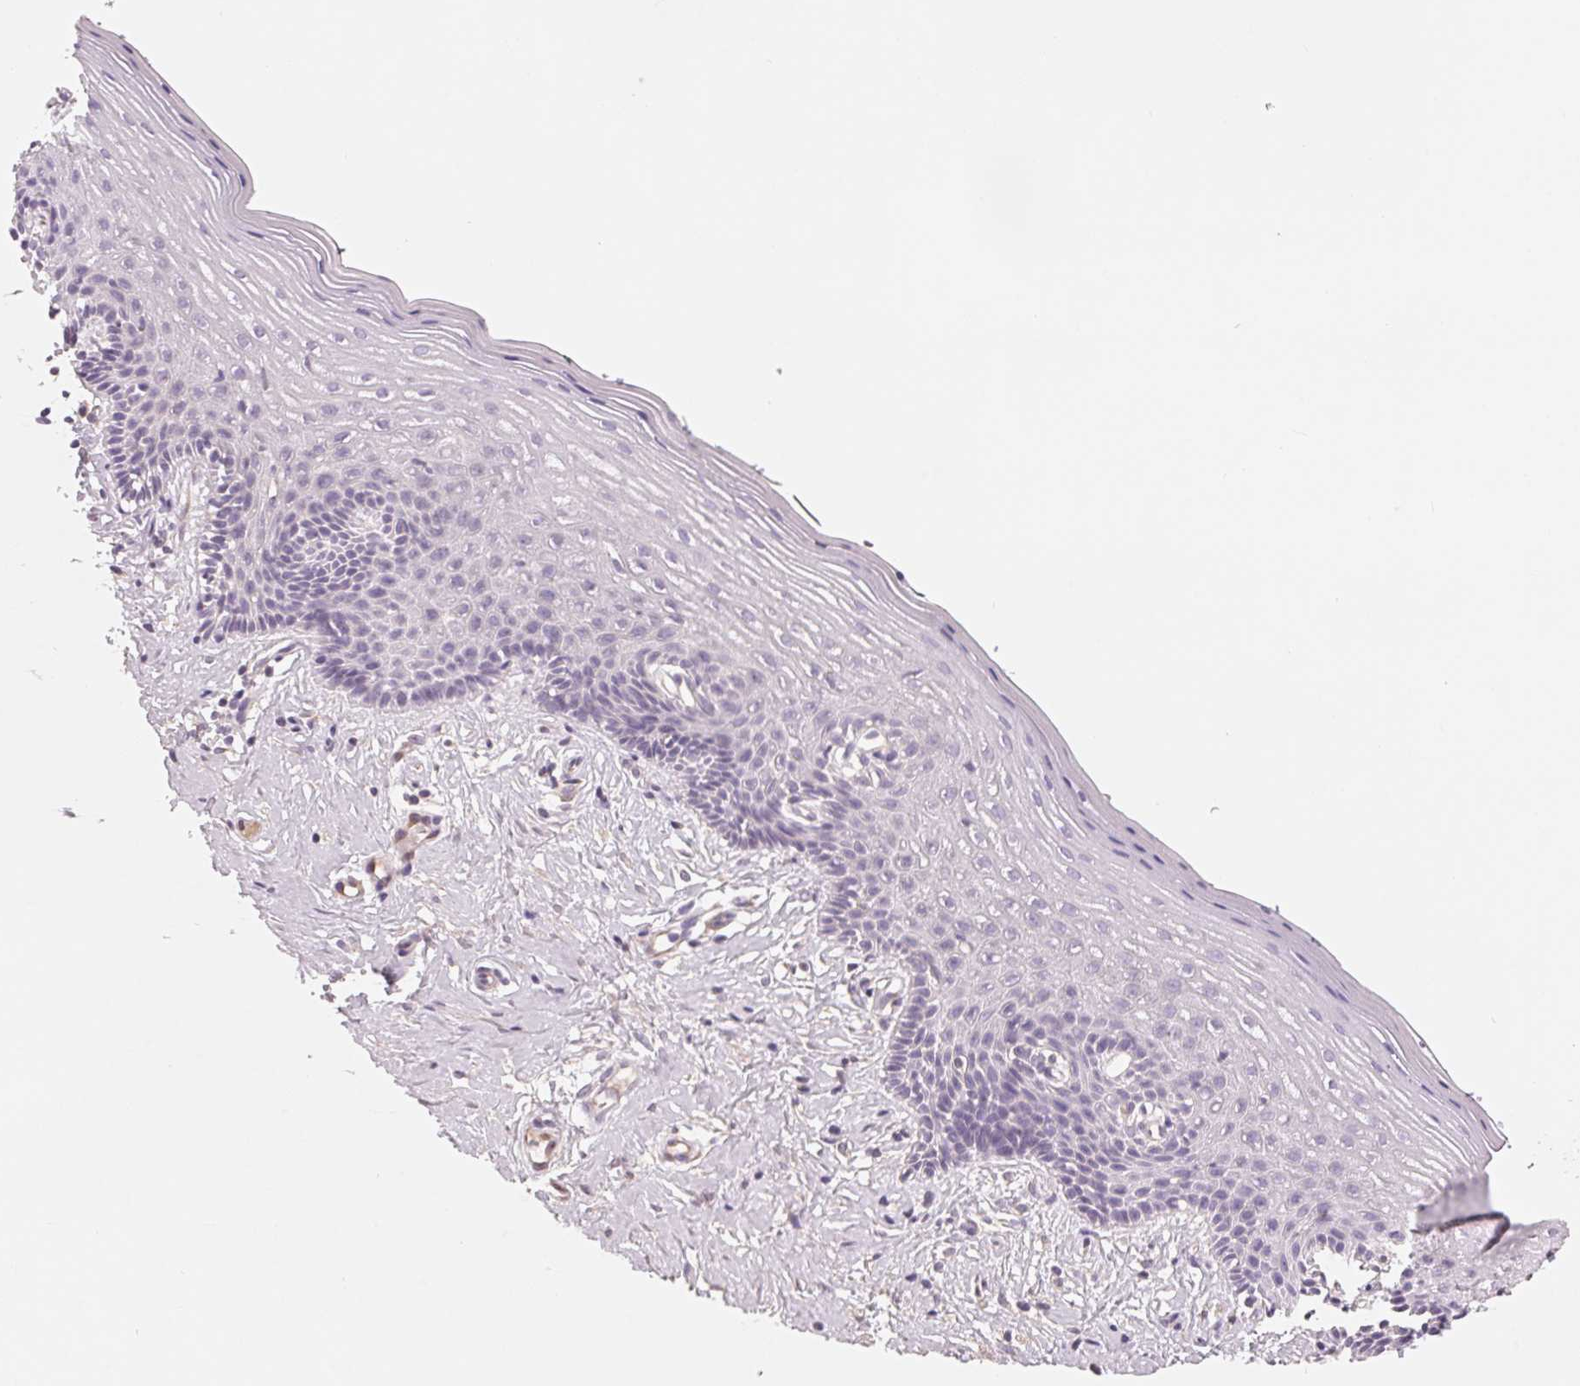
{"staining": {"intensity": "negative", "quantity": "none", "location": "none"}, "tissue": "vagina", "cell_type": "Squamous epithelial cells", "image_type": "normal", "snomed": [{"axis": "morphology", "description": "Normal tissue, NOS"}, {"axis": "topography", "description": "Vagina"}], "caption": "Immunohistochemistry (IHC) image of benign vagina stained for a protein (brown), which shows no staining in squamous epithelial cells.", "gene": "CFHR2", "patient": {"sex": "female", "age": 42}}